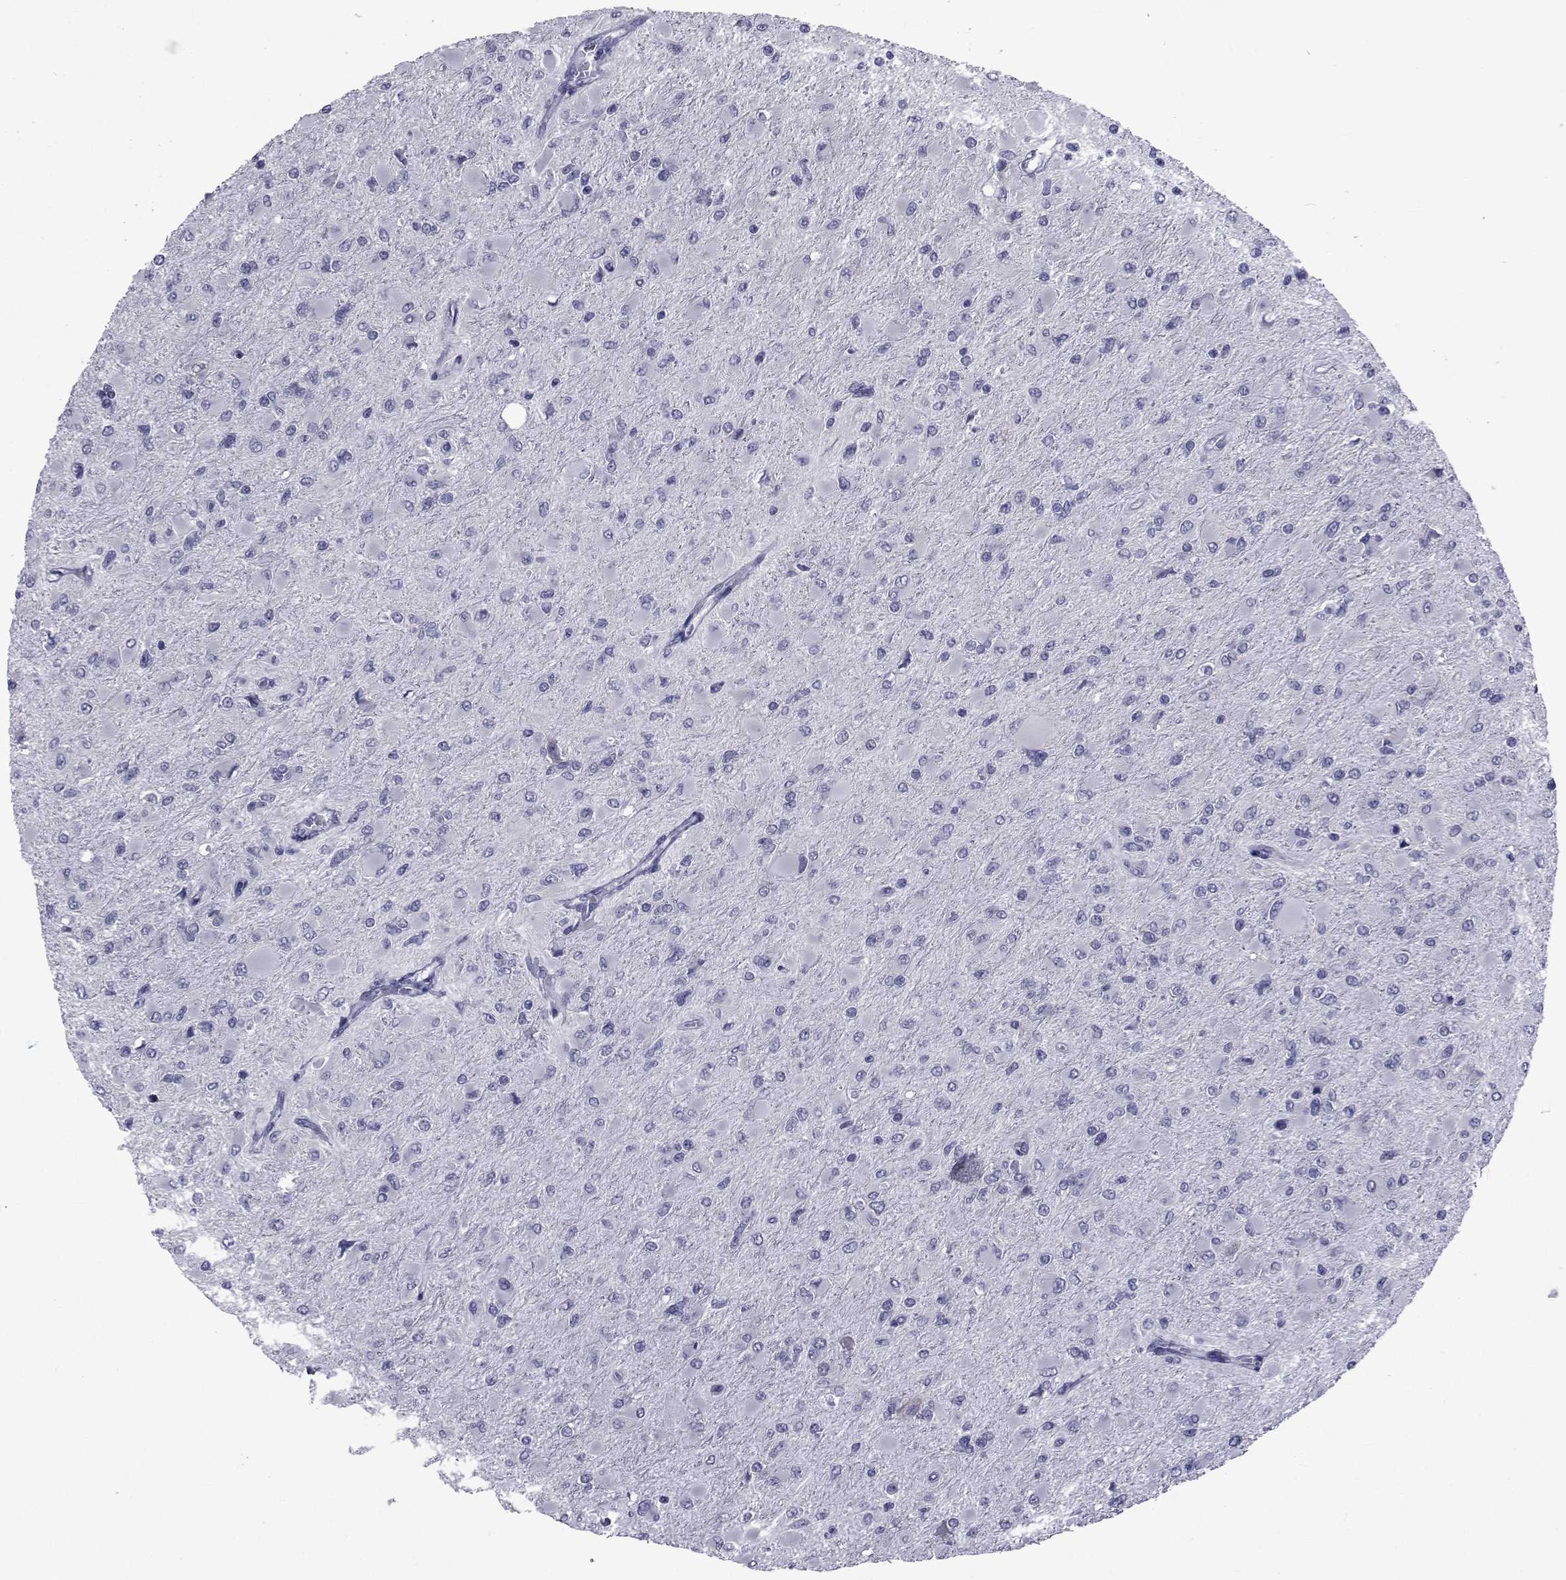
{"staining": {"intensity": "negative", "quantity": "none", "location": "none"}, "tissue": "glioma", "cell_type": "Tumor cells", "image_type": "cancer", "snomed": [{"axis": "morphology", "description": "Glioma, malignant, High grade"}, {"axis": "topography", "description": "Cerebral cortex"}], "caption": "IHC photomicrograph of human glioma stained for a protein (brown), which demonstrates no staining in tumor cells. (Stains: DAB (3,3'-diaminobenzidine) IHC with hematoxylin counter stain, Microscopy: brightfield microscopy at high magnification).", "gene": "GKAP1", "patient": {"sex": "female", "age": 36}}